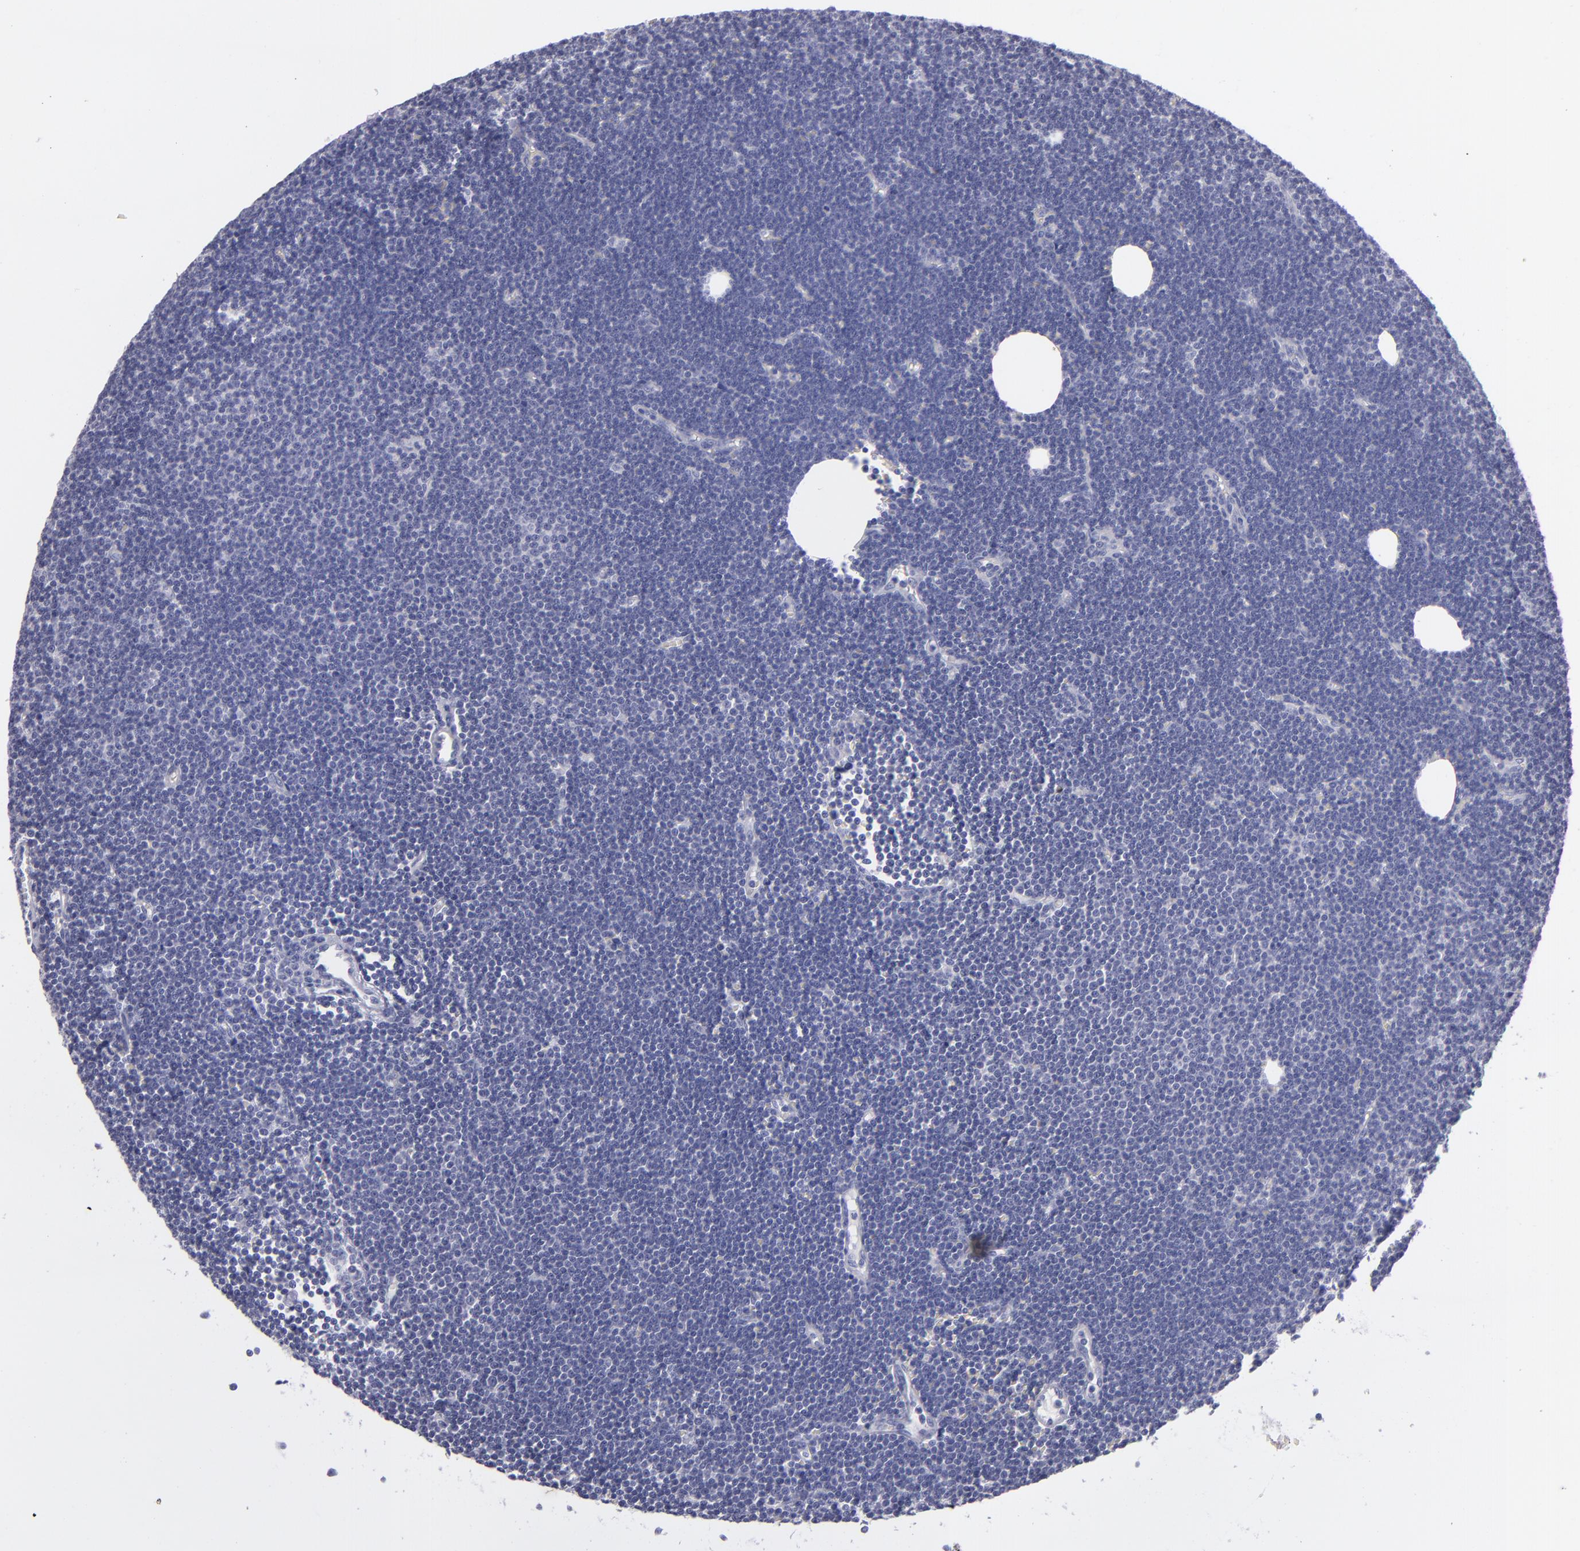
{"staining": {"intensity": "negative", "quantity": "none", "location": "none"}, "tissue": "lymphoma", "cell_type": "Tumor cells", "image_type": "cancer", "snomed": [{"axis": "morphology", "description": "Malignant lymphoma, non-Hodgkin's type, Low grade"}, {"axis": "topography", "description": "Lymph node"}], "caption": "A micrograph of human malignant lymphoma, non-Hodgkin's type (low-grade) is negative for staining in tumor cells. Brightfield microscopy of immunohistochemistry stained with DAB (brown) and hematoxylin (blue), captured at high magnification.", "gene": "MYH11", "patient": {"sex": "female", "age": 73}}